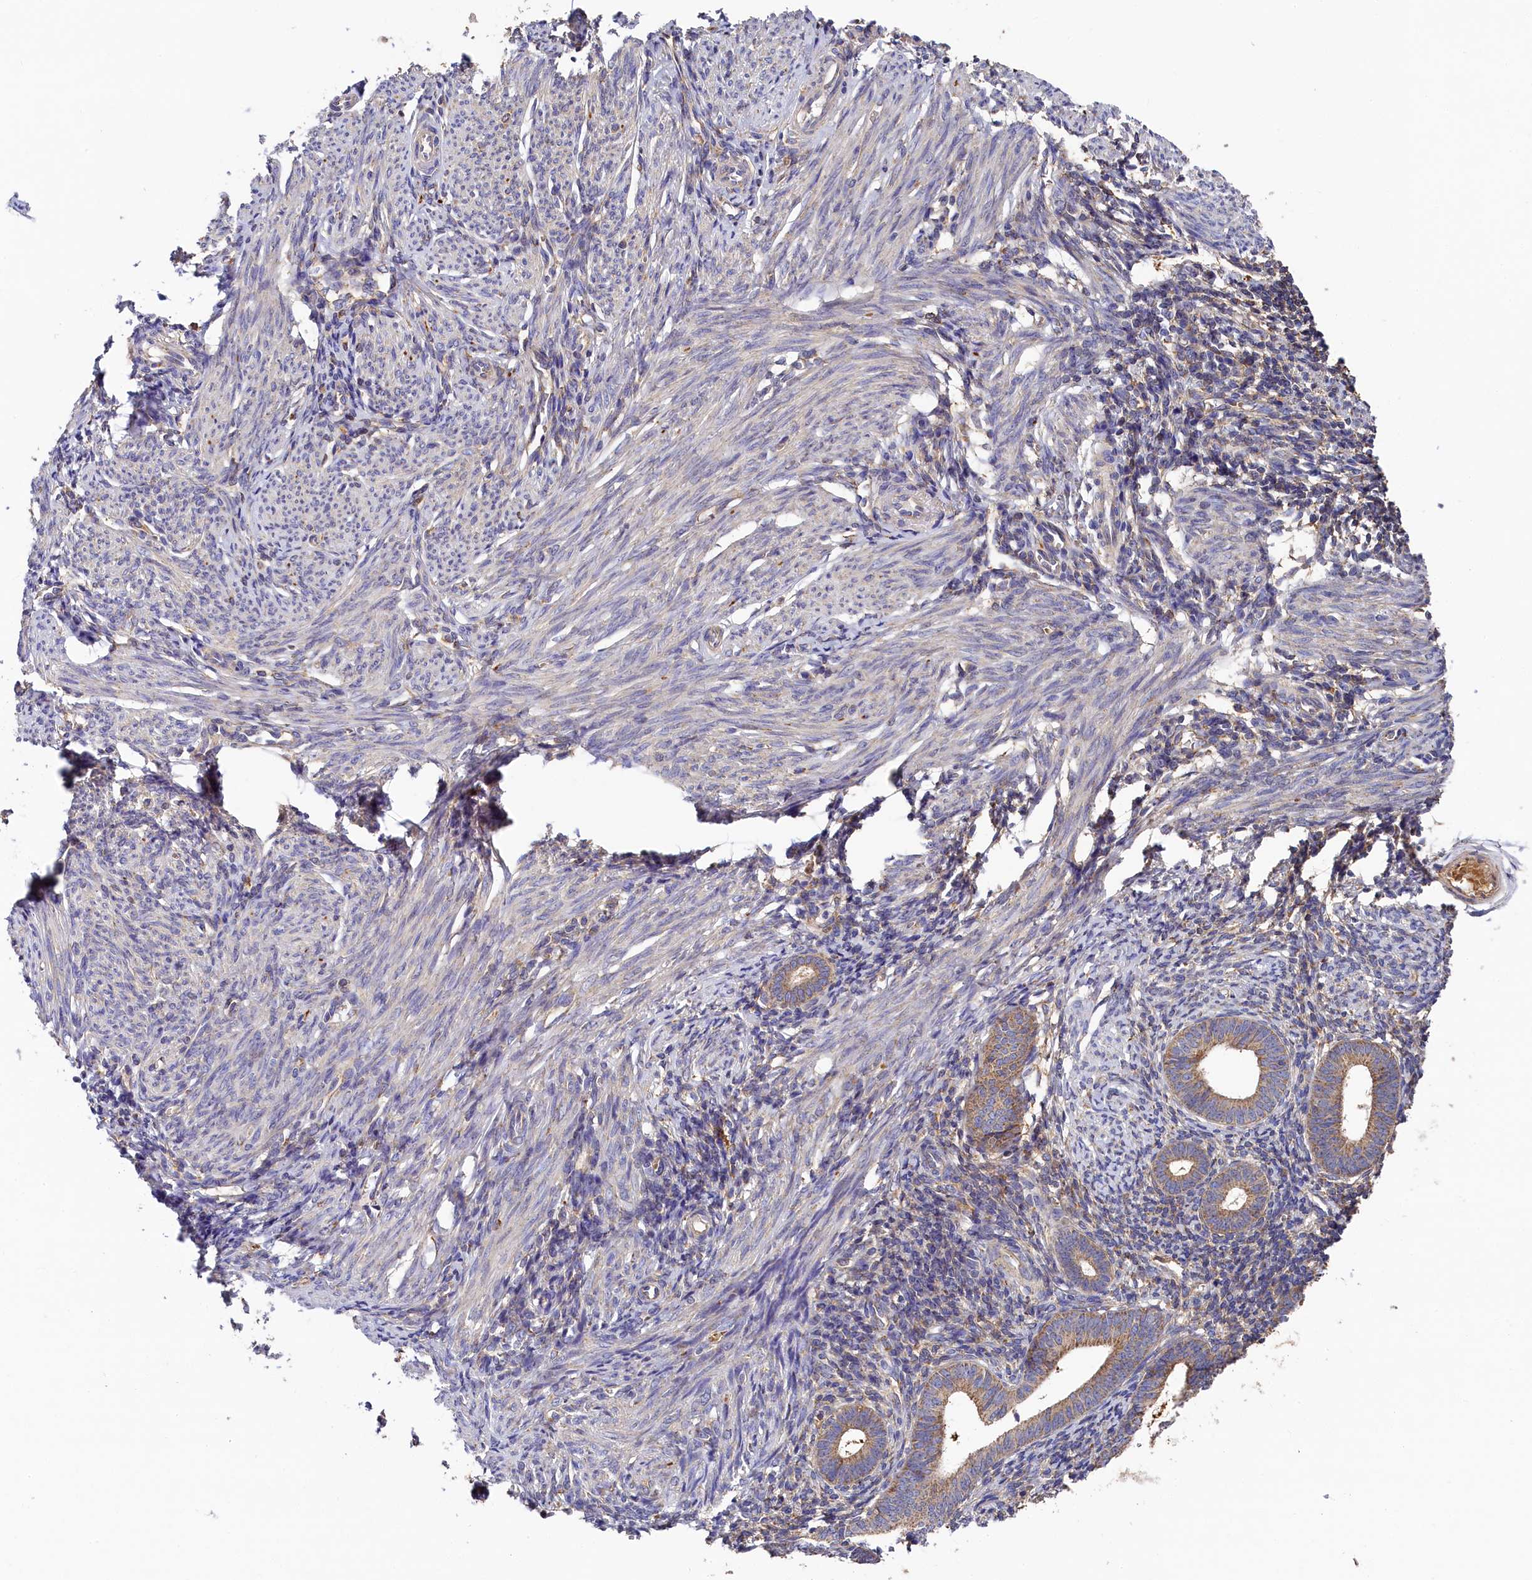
{"staining": {"intensity": "weak", "quantity": "25%-75%", "location": "cytoplasmic/membranous"}, "tissue": "endometrium", "cell_type": "Cells in endometrial stroma", "image_type": "normal", "snomed": [{"axis": "morphology", "description": "Normal tissue, NOS"}, {"axis": "morphology", "description": "Adenocarcinoma, NOS"}, {"axis": "topography", "description": "Endometrium"}], "caption": "Protein staining shows weak cytoplasmic/membranous positivity in approximately 25%-75% of cells in endometrial stroma in unremarkable endometrium.", "gene": "SEC31B", "patient": {"sex": "female", "age": 57}}